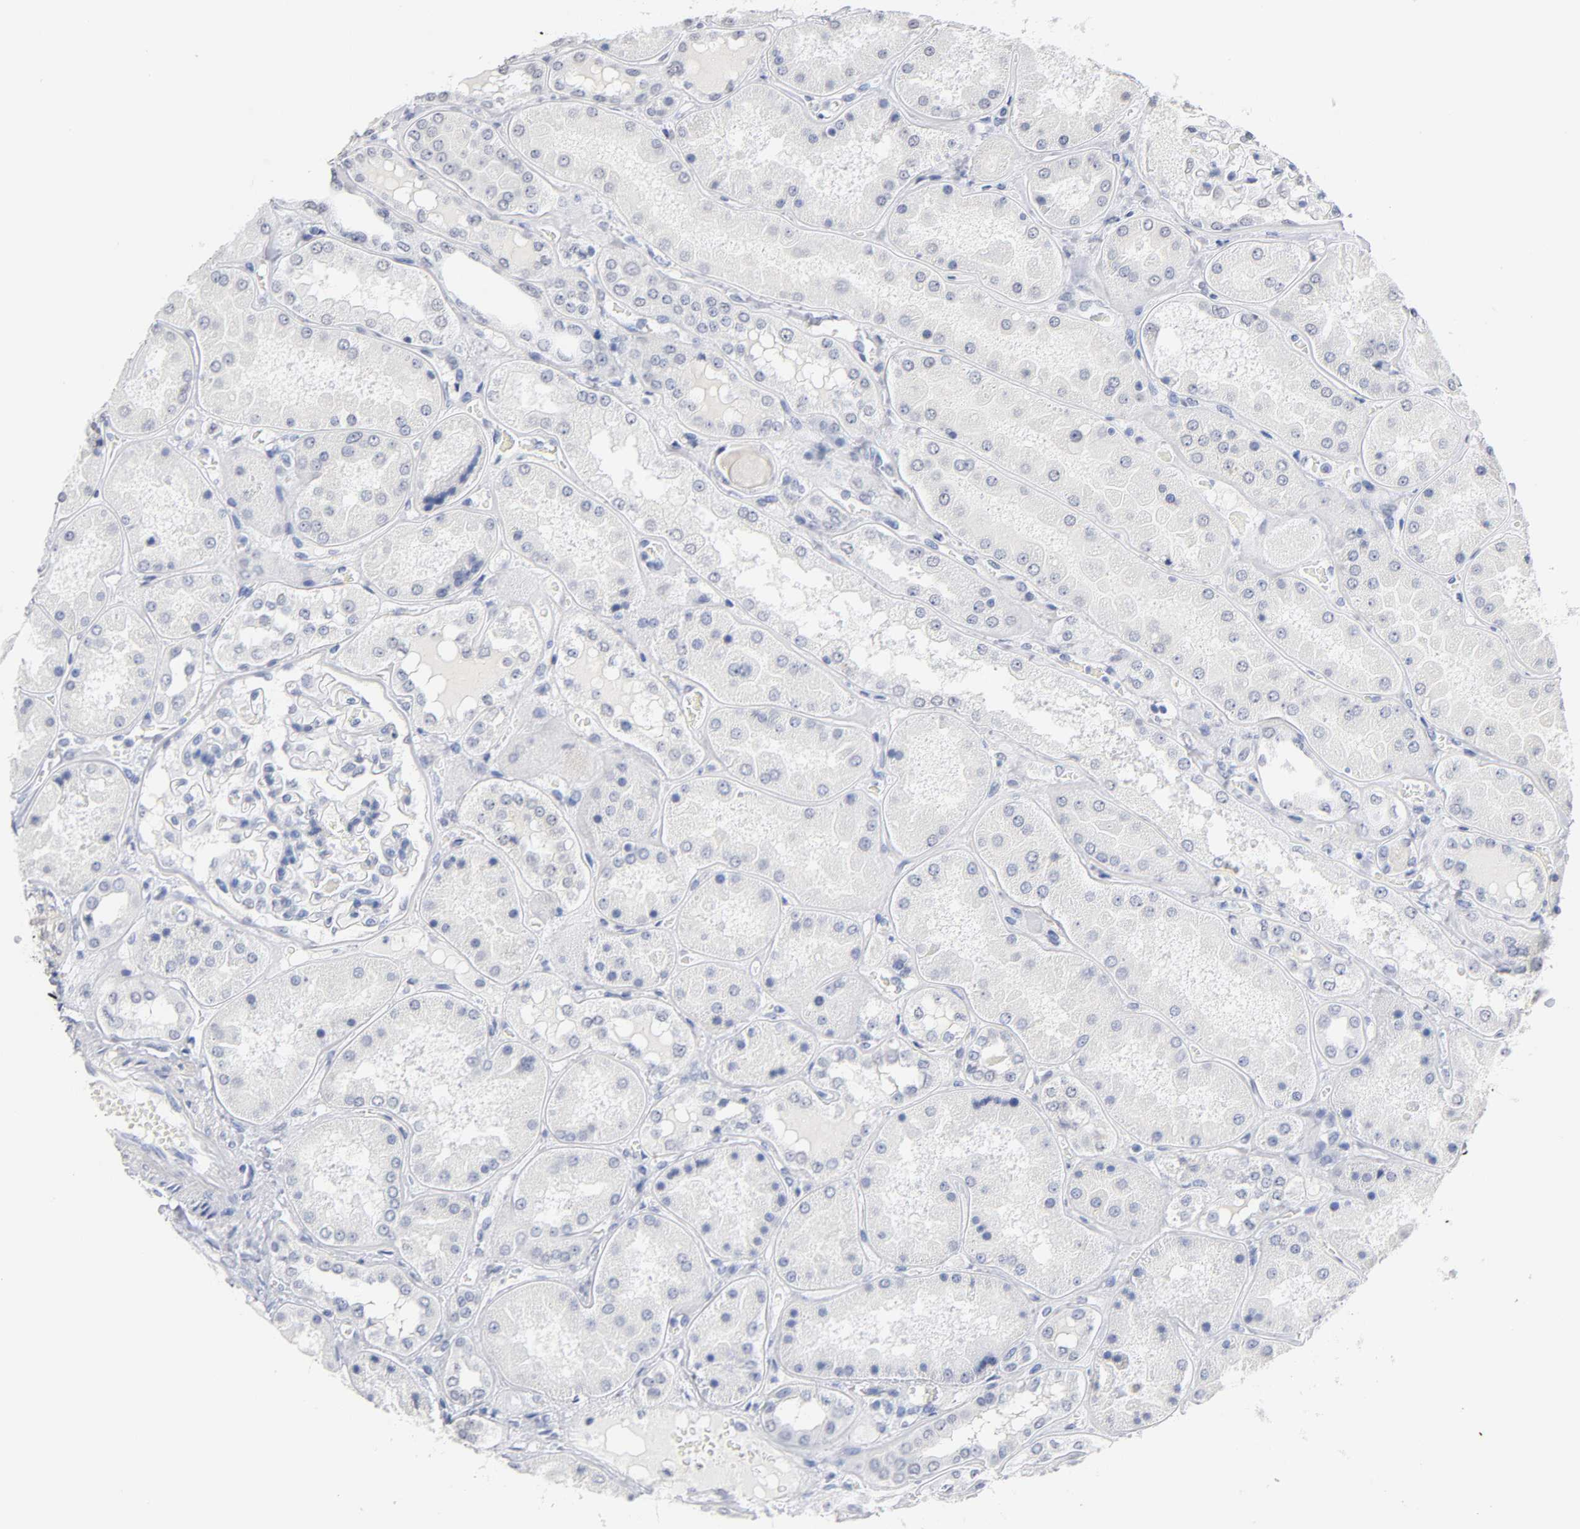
{"staining": {"intensity": "negative", "quantity": "none", "location": "none"}, "tissue": "kidney", "cell_type": "Cells in glomeruli", "image_type": "normal", "snomed": [{"axis": "morphology", "description": "Normal tissue, NOS"}, {"axis": "topography", "description": "Kidney"}], "caption": "IHC photomicrograph of unremarkable kidney: kidney stained with DAB exhibits no significant protein positivity in cells in glomeruli.", "gene": "CRABP2", "patient": {"sex": "female", "age": 56}}